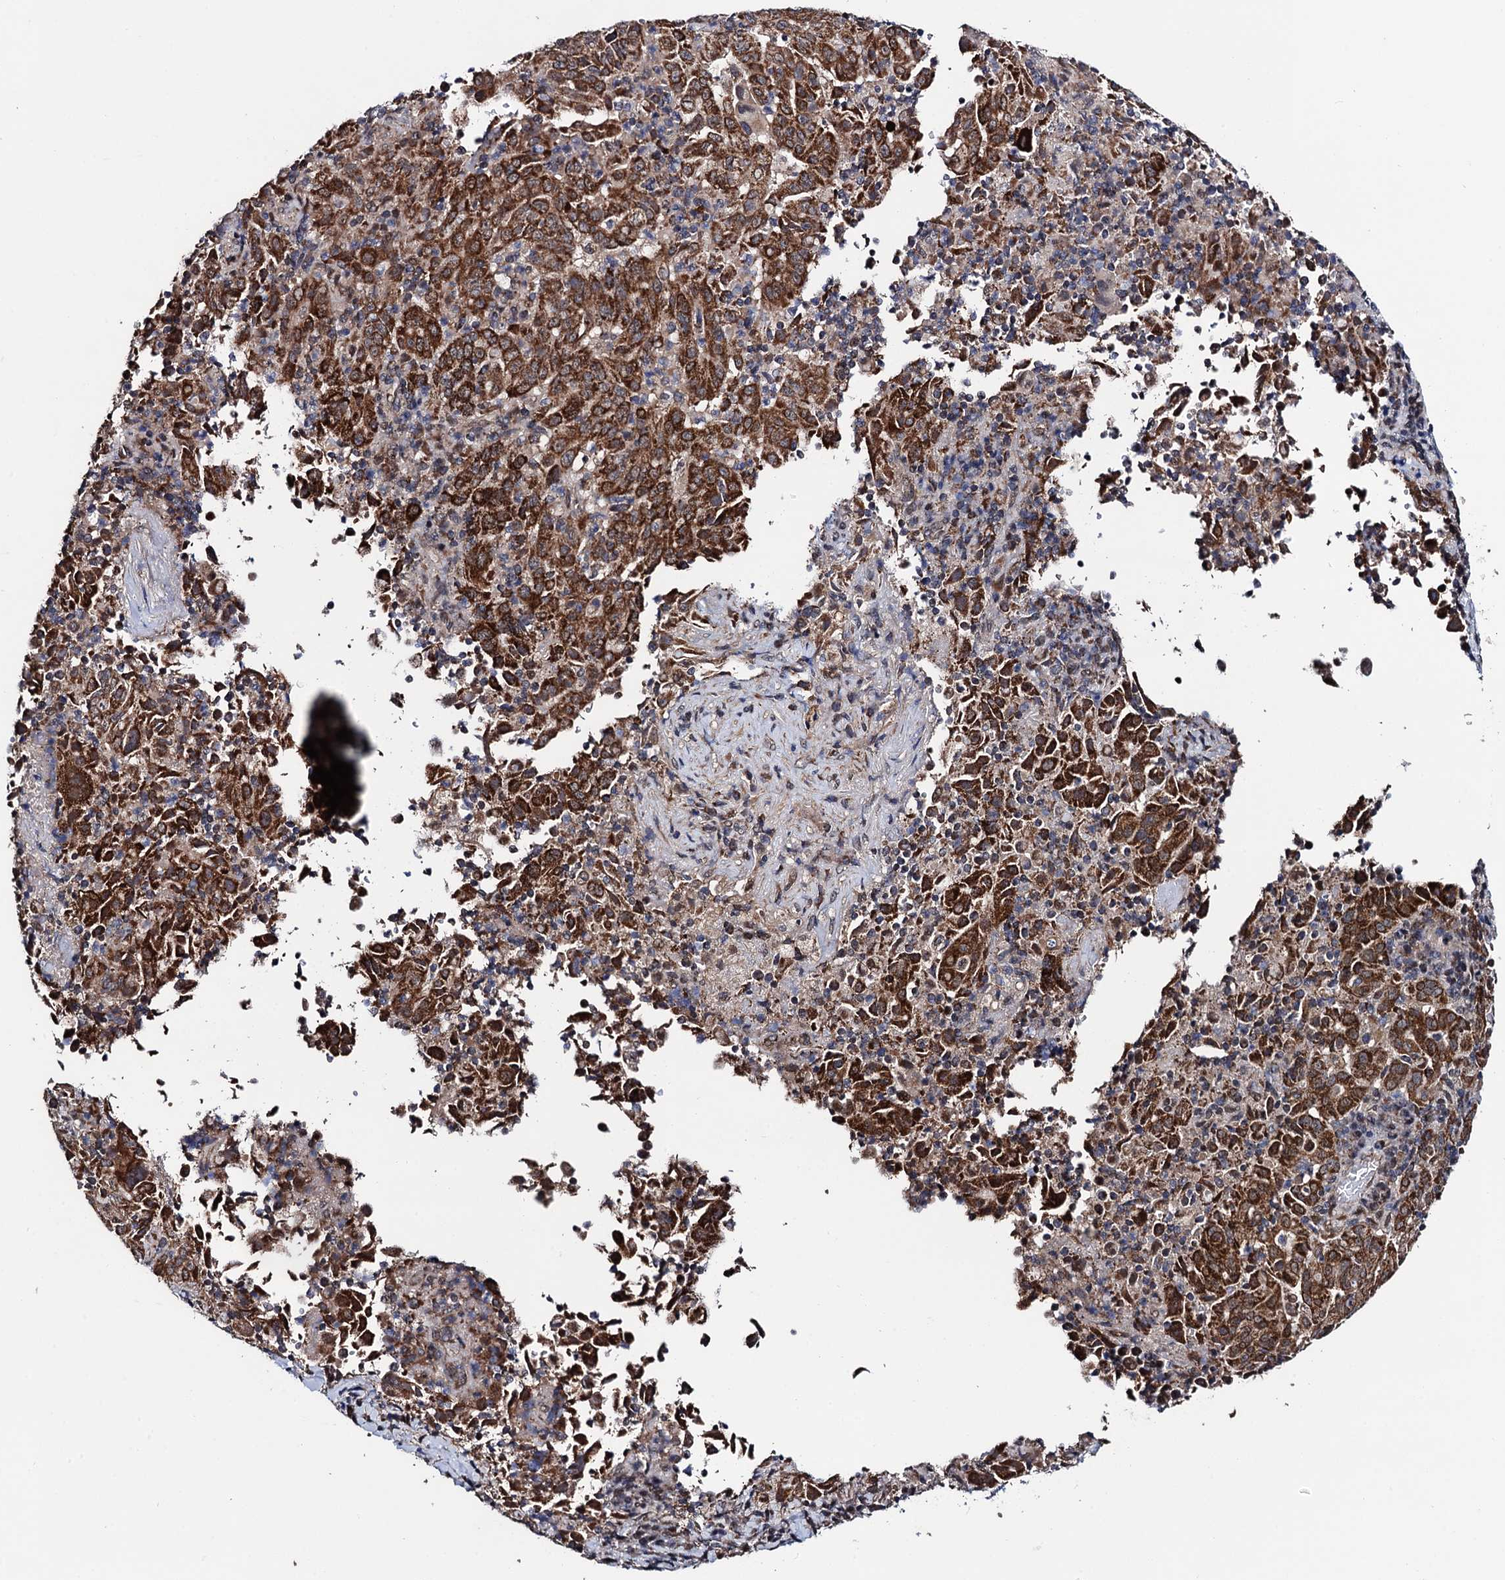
{"staining": {"intensity": "strong", "quantity": ">75%", "location": "cytoplasmic/membranous"}, "tissue": "pancreatic cancer", "cell_type": "Tumor cells", "image_type": "cancer", "snomed": [{"axis": "morphology", "description": "Adenocarcinoma, NOS"}, {"axis": "topography", "description": "Pancreas"}], "caption": "Immunohistochemical staining of human pancreatic cancer exhibits strong cytoplasmic/membranous protein expression in about >75% of tumor cells.", "gene": "PTCD3", "patient": {"sex": "male", "age": 63}}